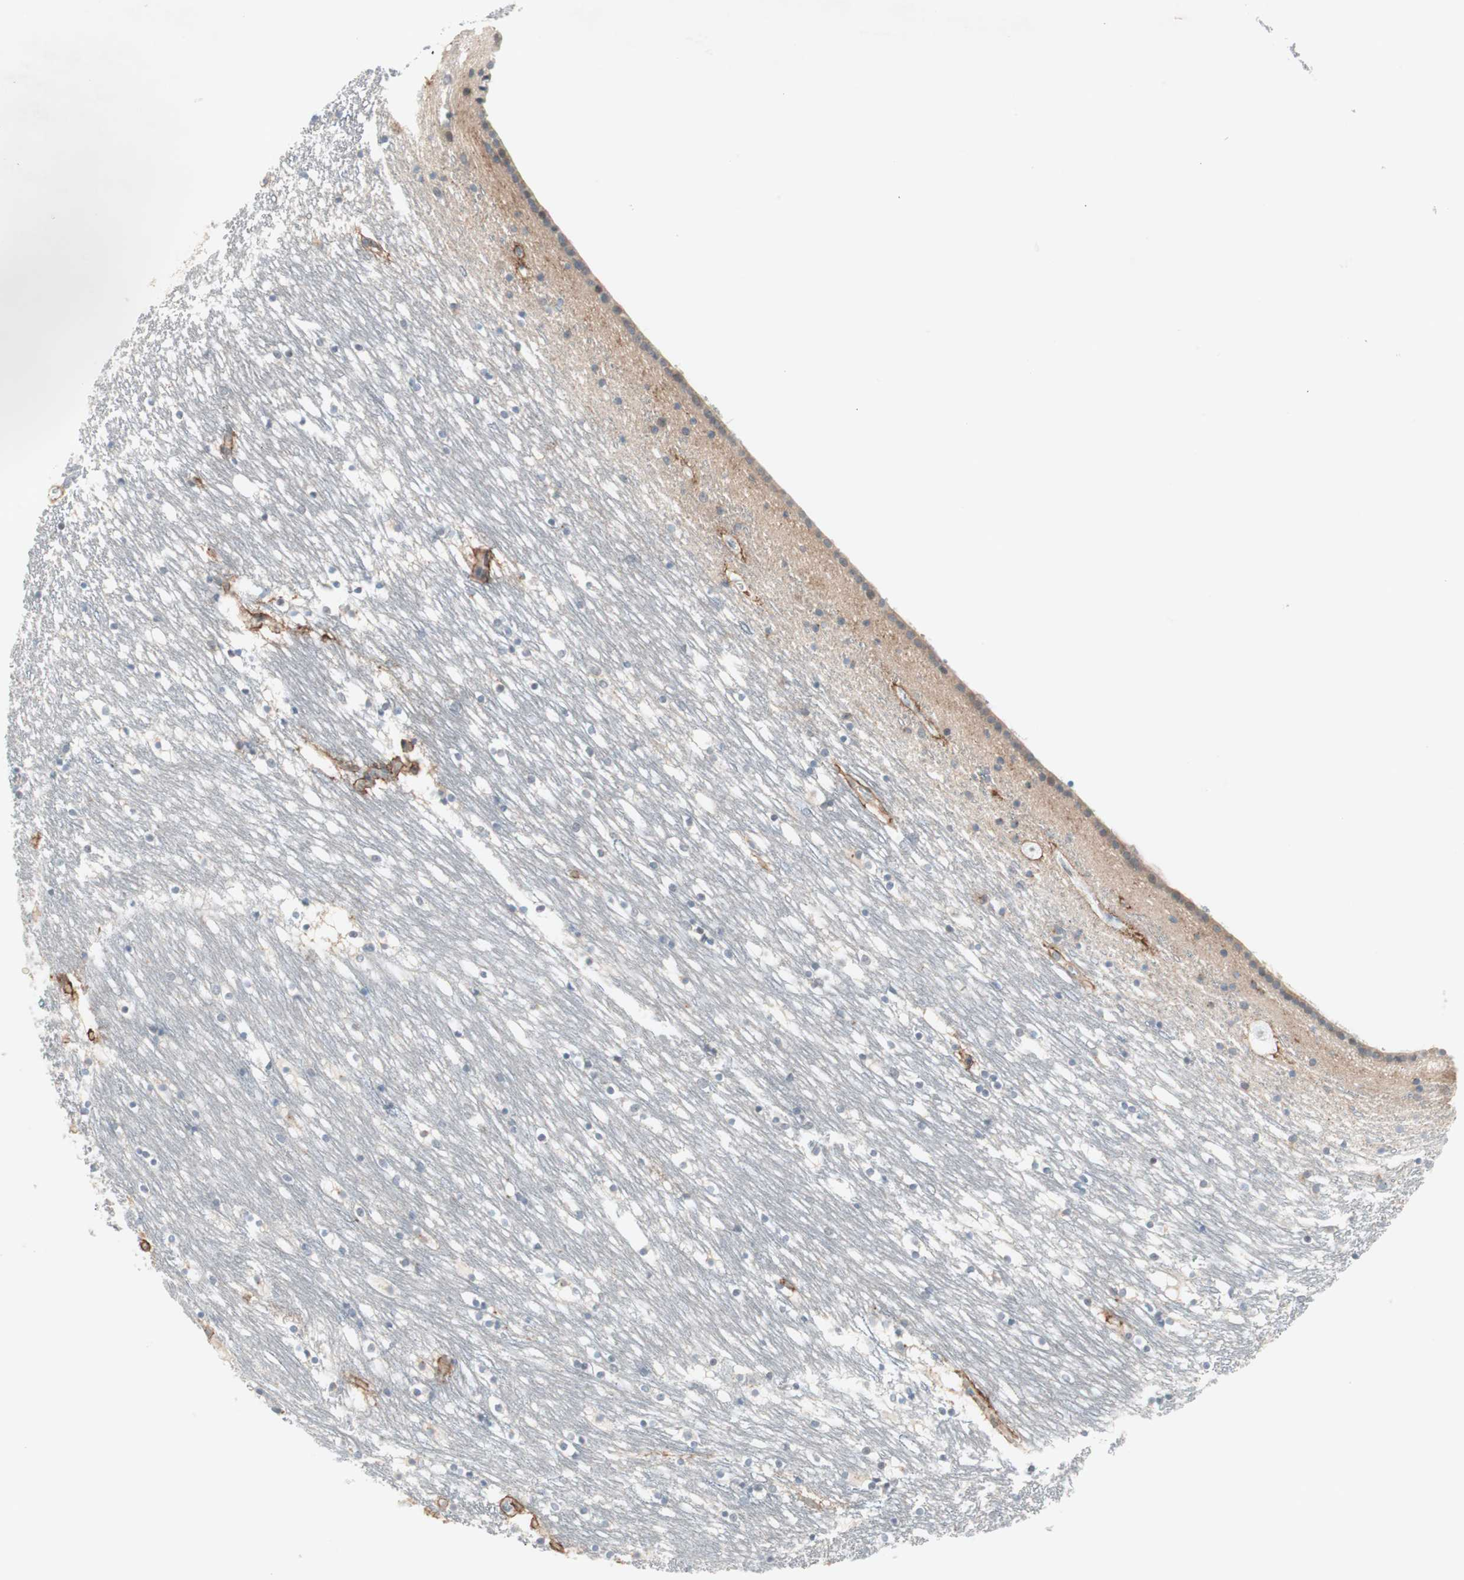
{"staining": {"intensity": "weak", "quantity": "25%-75%", "location": "cytoplasmic/membranous"}, "tissue": "caudate", "cell_type": "Glial cells", "image_type": "normal", "snomed": [{"axis": "morphology", "description": "Normal tissue, NOS"}, {"axis": "topography", "description": "Lateral ventricle wall"}], "caption": "Immunohistochemistry image of normal caudate: human caudate stained using IHC reveals low levels of weak protein expression localized specifically in the cytoplasmic/membranous of glial cells, appearing as a cytoplasmic/membranous brown color.", "gene": "ITGB4", "patient": {"sex": "male", "age": 45}}